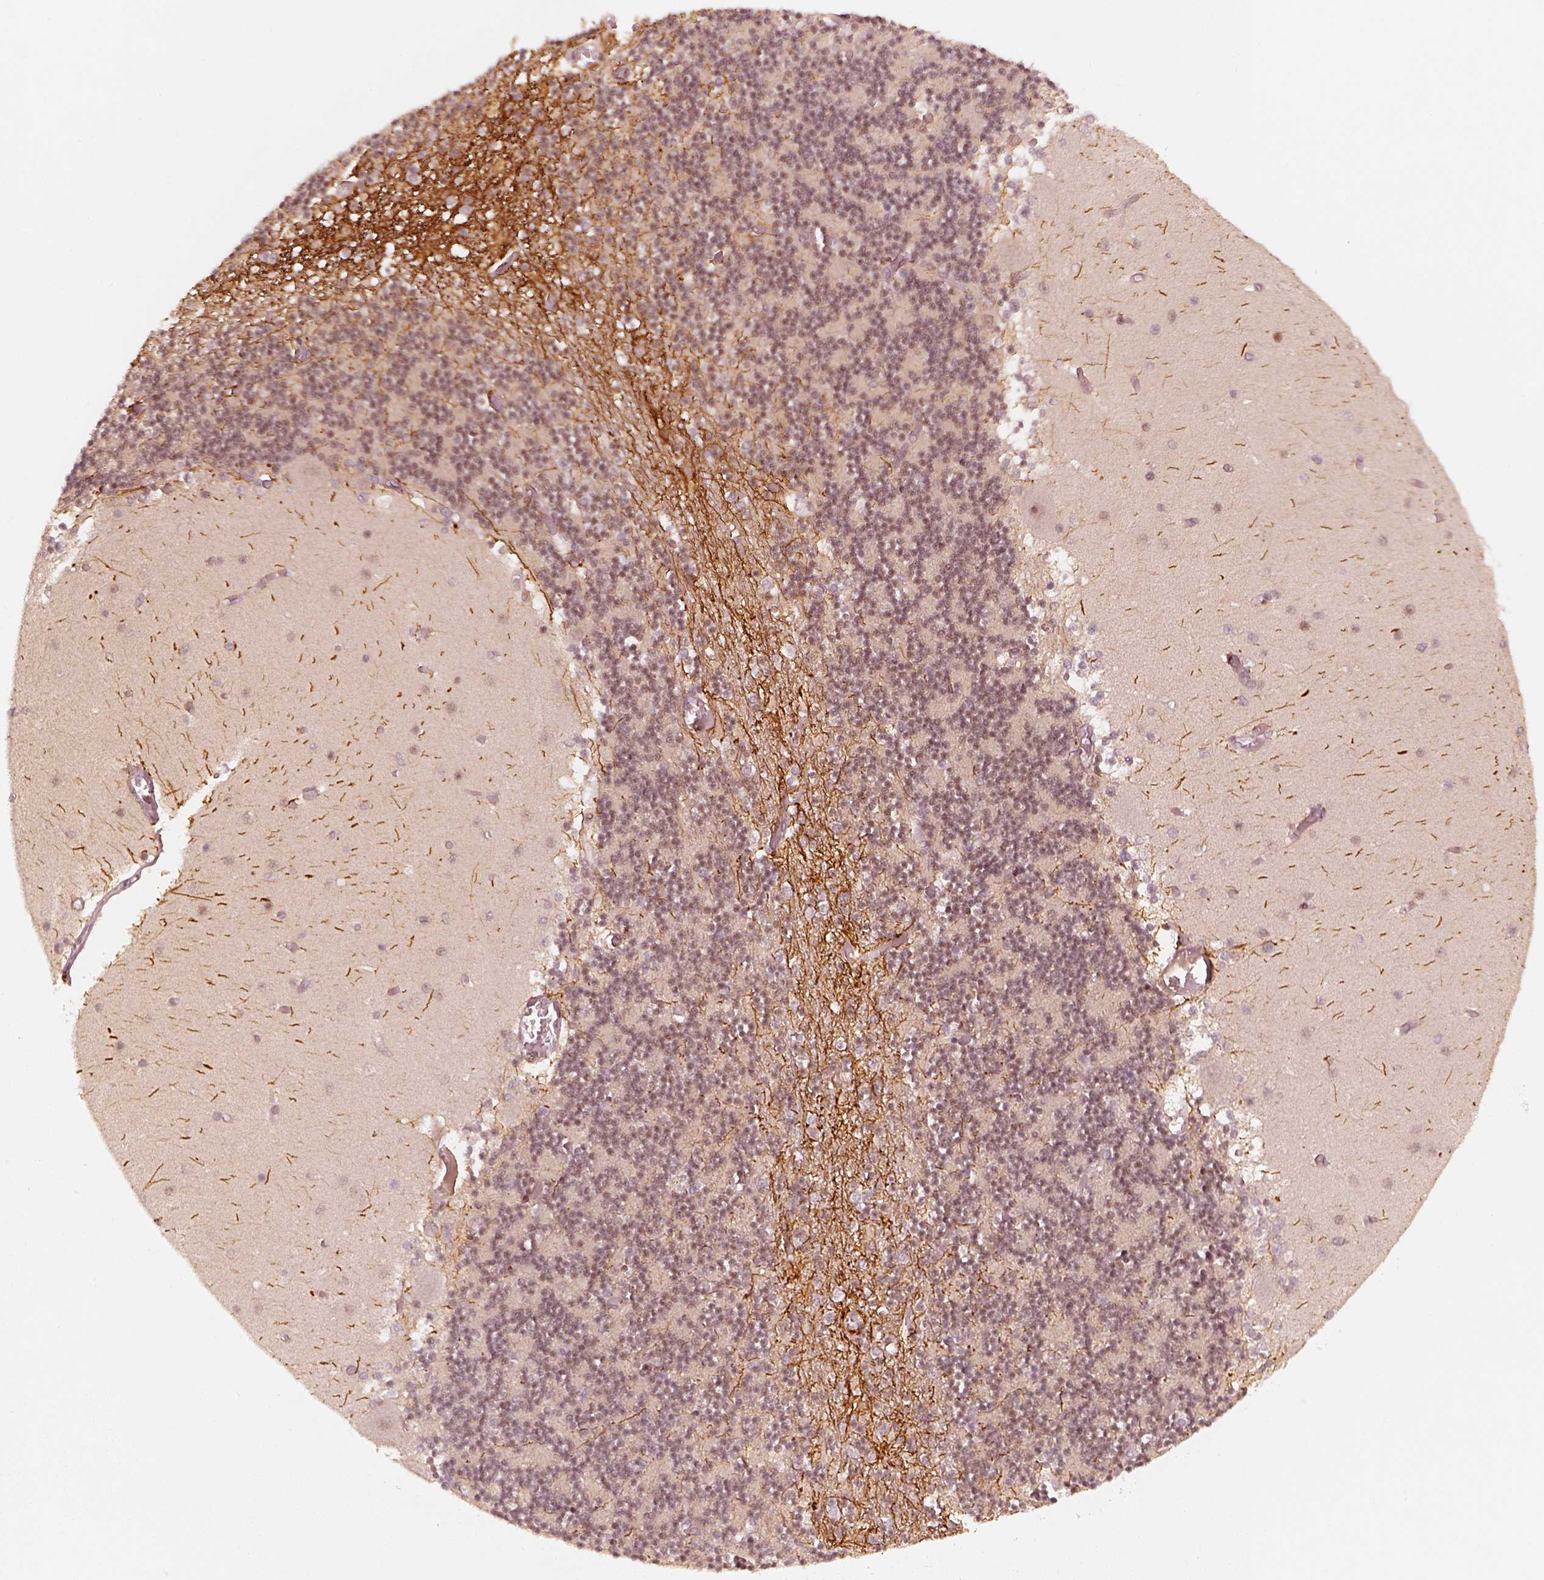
{"staining": {"intensity": "negative", "quantity": "none", "location": "none"}, "tissue": "cerebellum", "cell_type": "Cells in granular layer", "image_type": "normal", "snomed": [{"axis": "morphology", "description": "Normal tissue, NOS"}, {"axis": "topography", "description": "Cerebellum"}], "caption": "High power microscopy image of an immunohistochemistry histopathology image of benign cerebellum, revealing no significant staining in cells in granular layer. (DAB (3,3'-diaminobenzidine) immunohistochemistry visualized using brightfield microscopy, high magnification).", "gene": "GMEB2", "patient": {"sex": "female", "age": 28}}